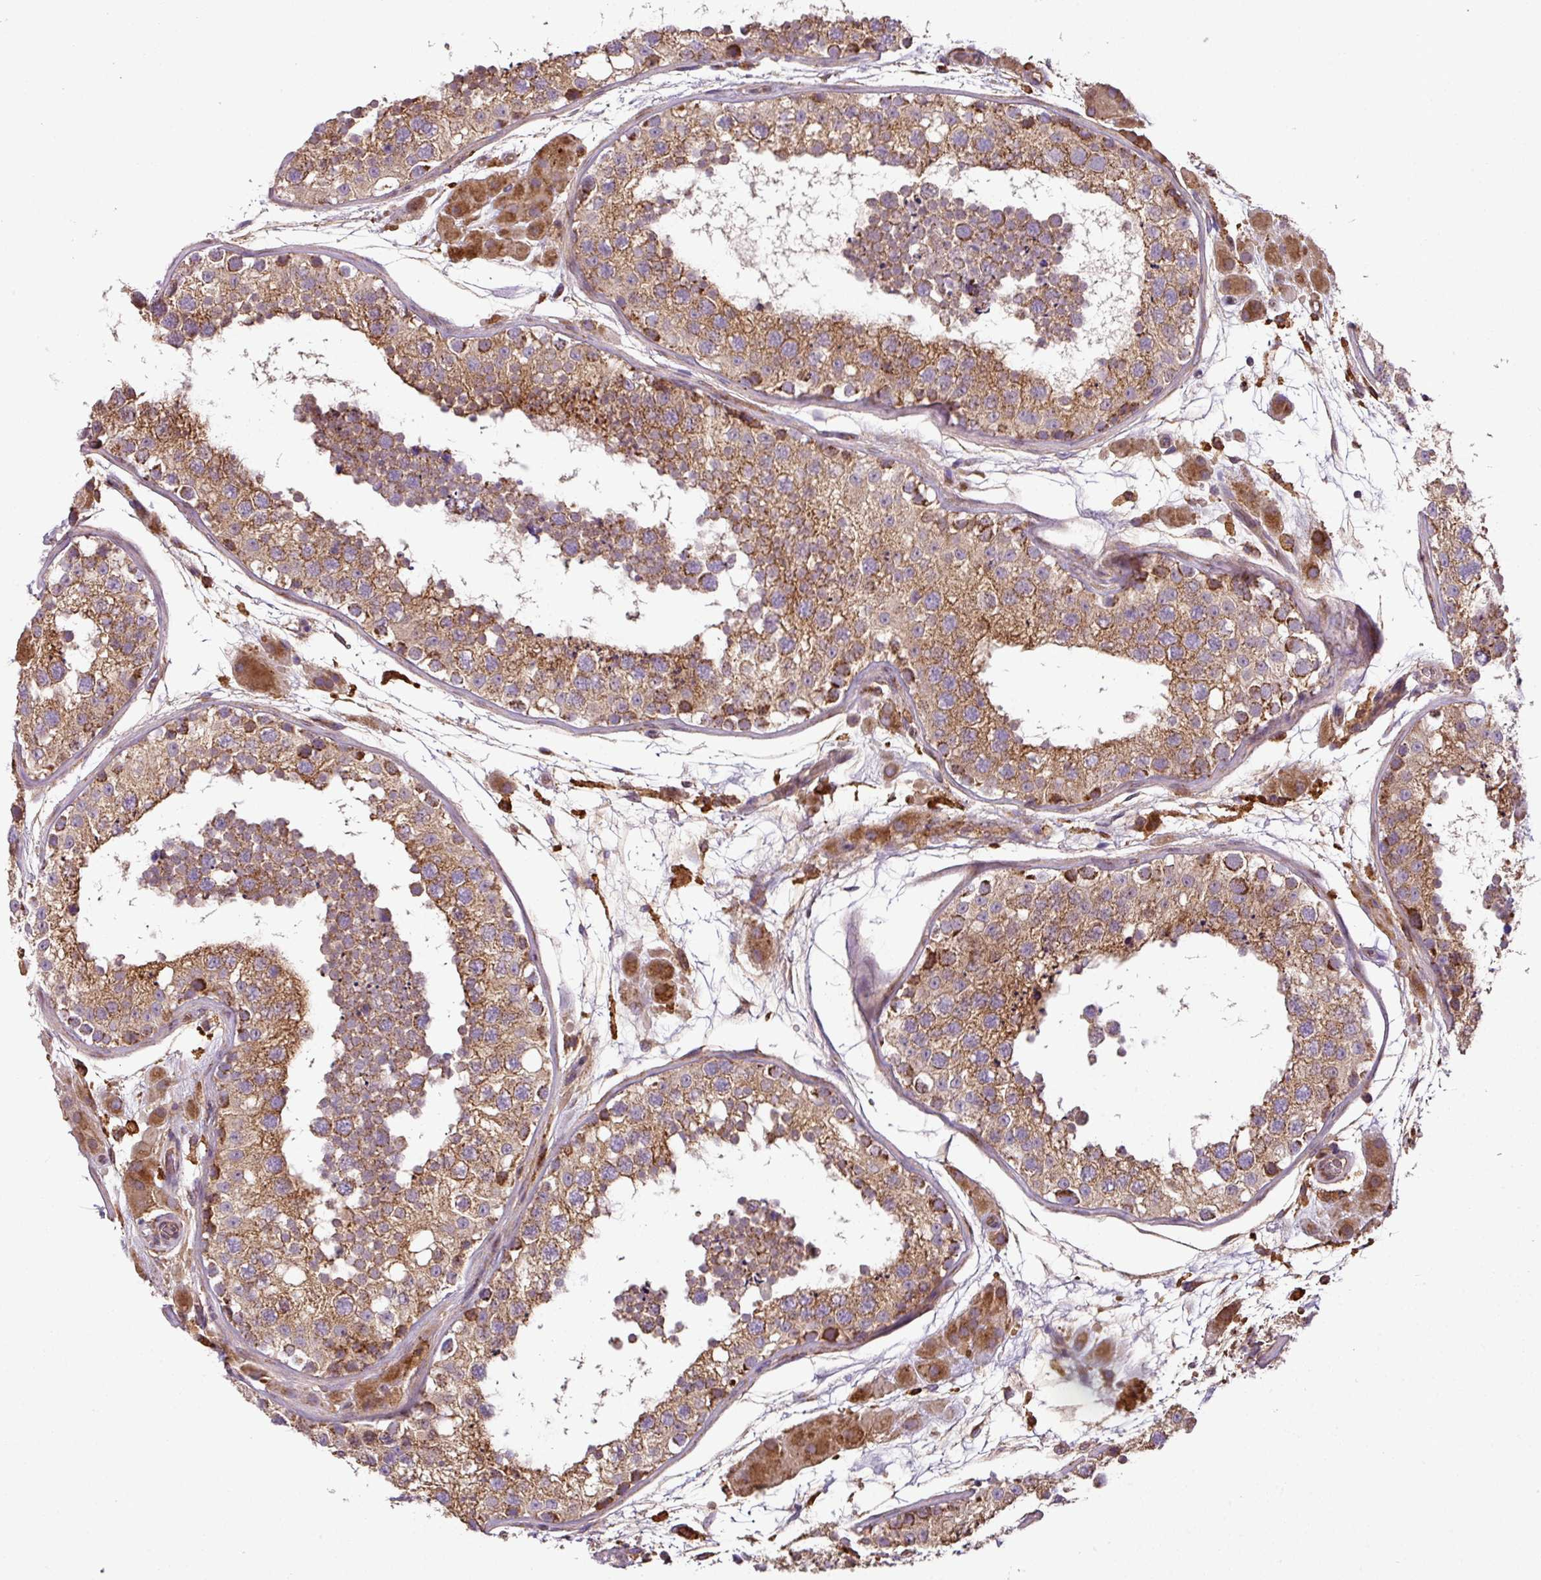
{"staining": {"intensity": "moderate", "quantity": ">75%", "location": "cytoplasmic/membranous"}, "tissue": "testis", "cell_type": "Cells in seminiferous ducts", "image_type": "normal", "snomed": [{"axis": "morphology", "description": "Normal tissue, NOS"}, {"axis": "topography", "description": "Testis"}], "caption": "Protein staining of unremarkable testis exhibits moderate cytoplasmic/membranous staining in approximately >75% of cells in seminiferous ducts.", "gene": "ZNF513", "patient": {"sex": "male", "age": 26}}